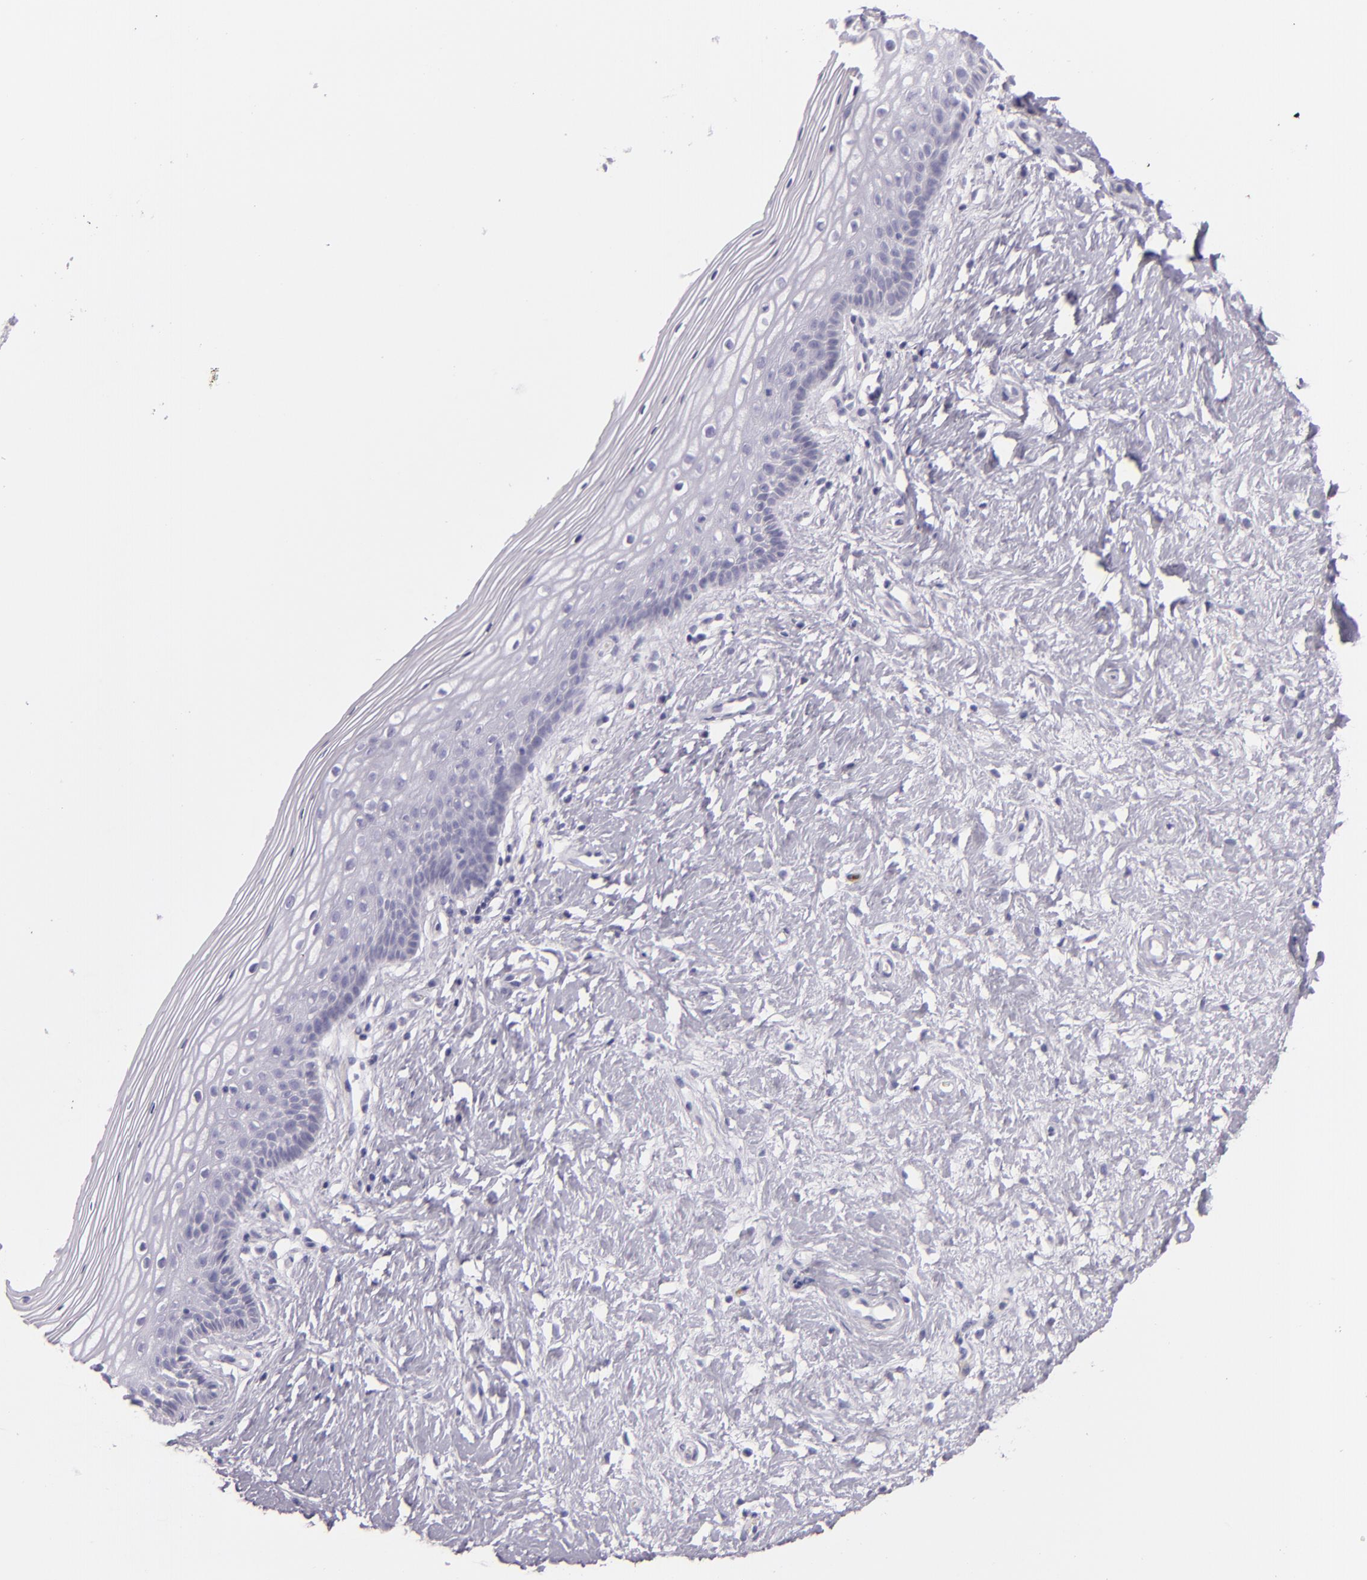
{"staining": {"intensity": "negative", "quantity": "none", "location": "none"}, "tissue": "vagina", "cell_type": "Squamous epithelial cells", "image_type": "normal", "snomed": [{"axis": "morphology", "description": "Normal tissue, NOS"}, {"axis": "topography", "description": "Vagina"}], "caption": "High magnification brightfield microscopy of unremarkable vagina stained with DAB (3,3'-diaminobenzidine) (brown) and counterstained with hematoxylin (blue): squamous epithelial cells show no significant expression. Brightfield microscopy of immunohistochemistry (IHC) stained with DAB (3,3'-diaminobenzidine) (brown) and hematoxylin (blue), captured at high magnification.", "gene": "CEACAM1", "patient": {"sex": "female", "age": 46}}